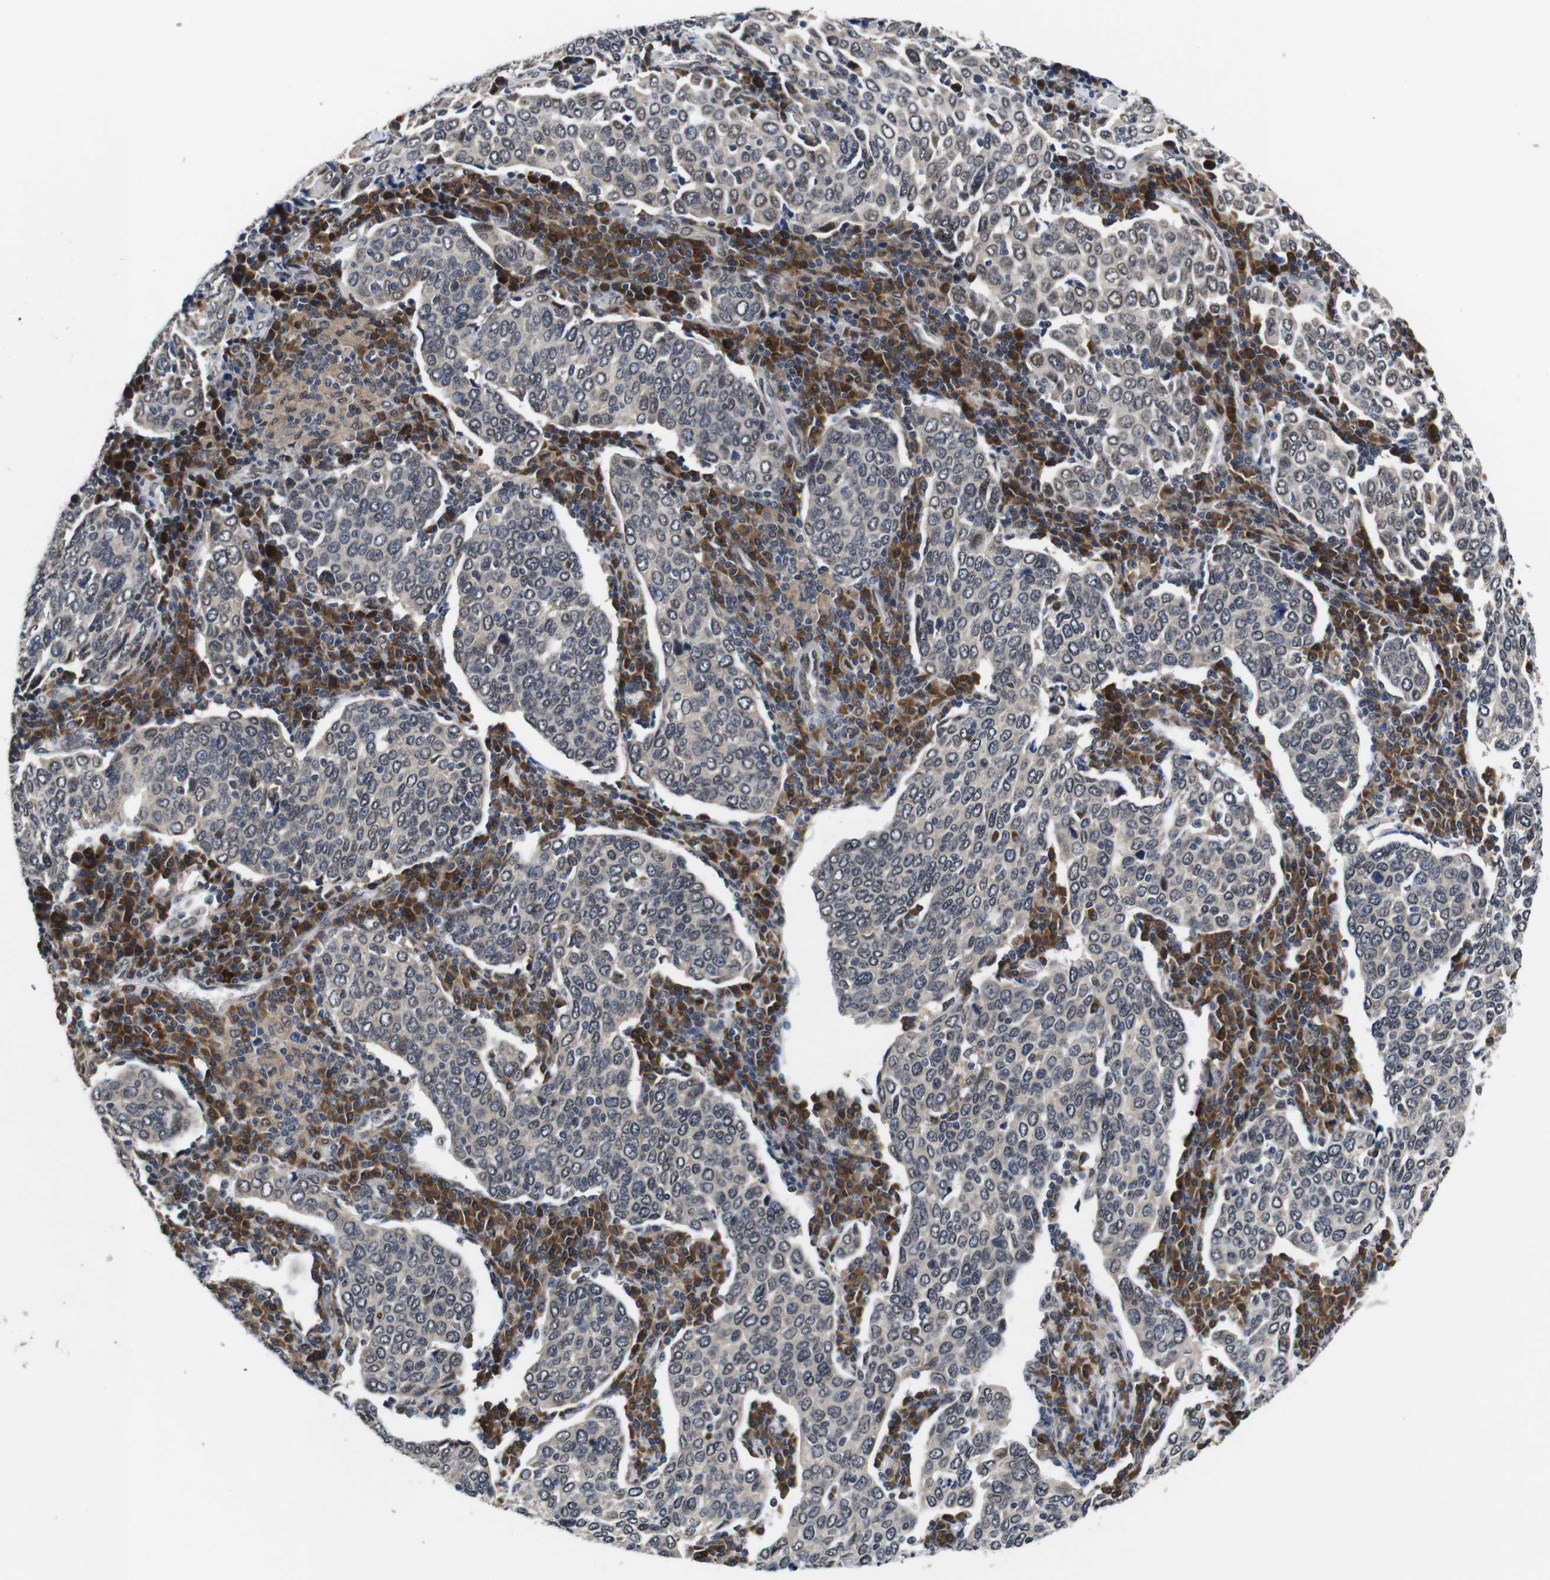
{"staining": {"intensity": "weak", "quantity": "<25%", "location": "cytoplasmic/membranous,nuclear"}, "tissue": "cervical cancer", "cell_type": "Tumor cells", "image_type": "cancer", "snomed": [{"axis": "morphology", "description": "Squamous cell carcinoma, NOS"}, {"axis": "topography", "description": "Cervix"}], "caption": "High power microscopy photomicrograph of an immunohistochemistry (IHC) histopathology image of squamous cell carcinoma (cervical), revealing no significant positivity in tumor cells. The staining was performed using DAB (3,3'-diaminobenzidine) to visualize the protein expression in brown, while the nuclei were stained in blue with hematoxylin (Magnification: 20x).", "gene": "ZBTB46", "patient": {"sex": "female", "age": 40}}